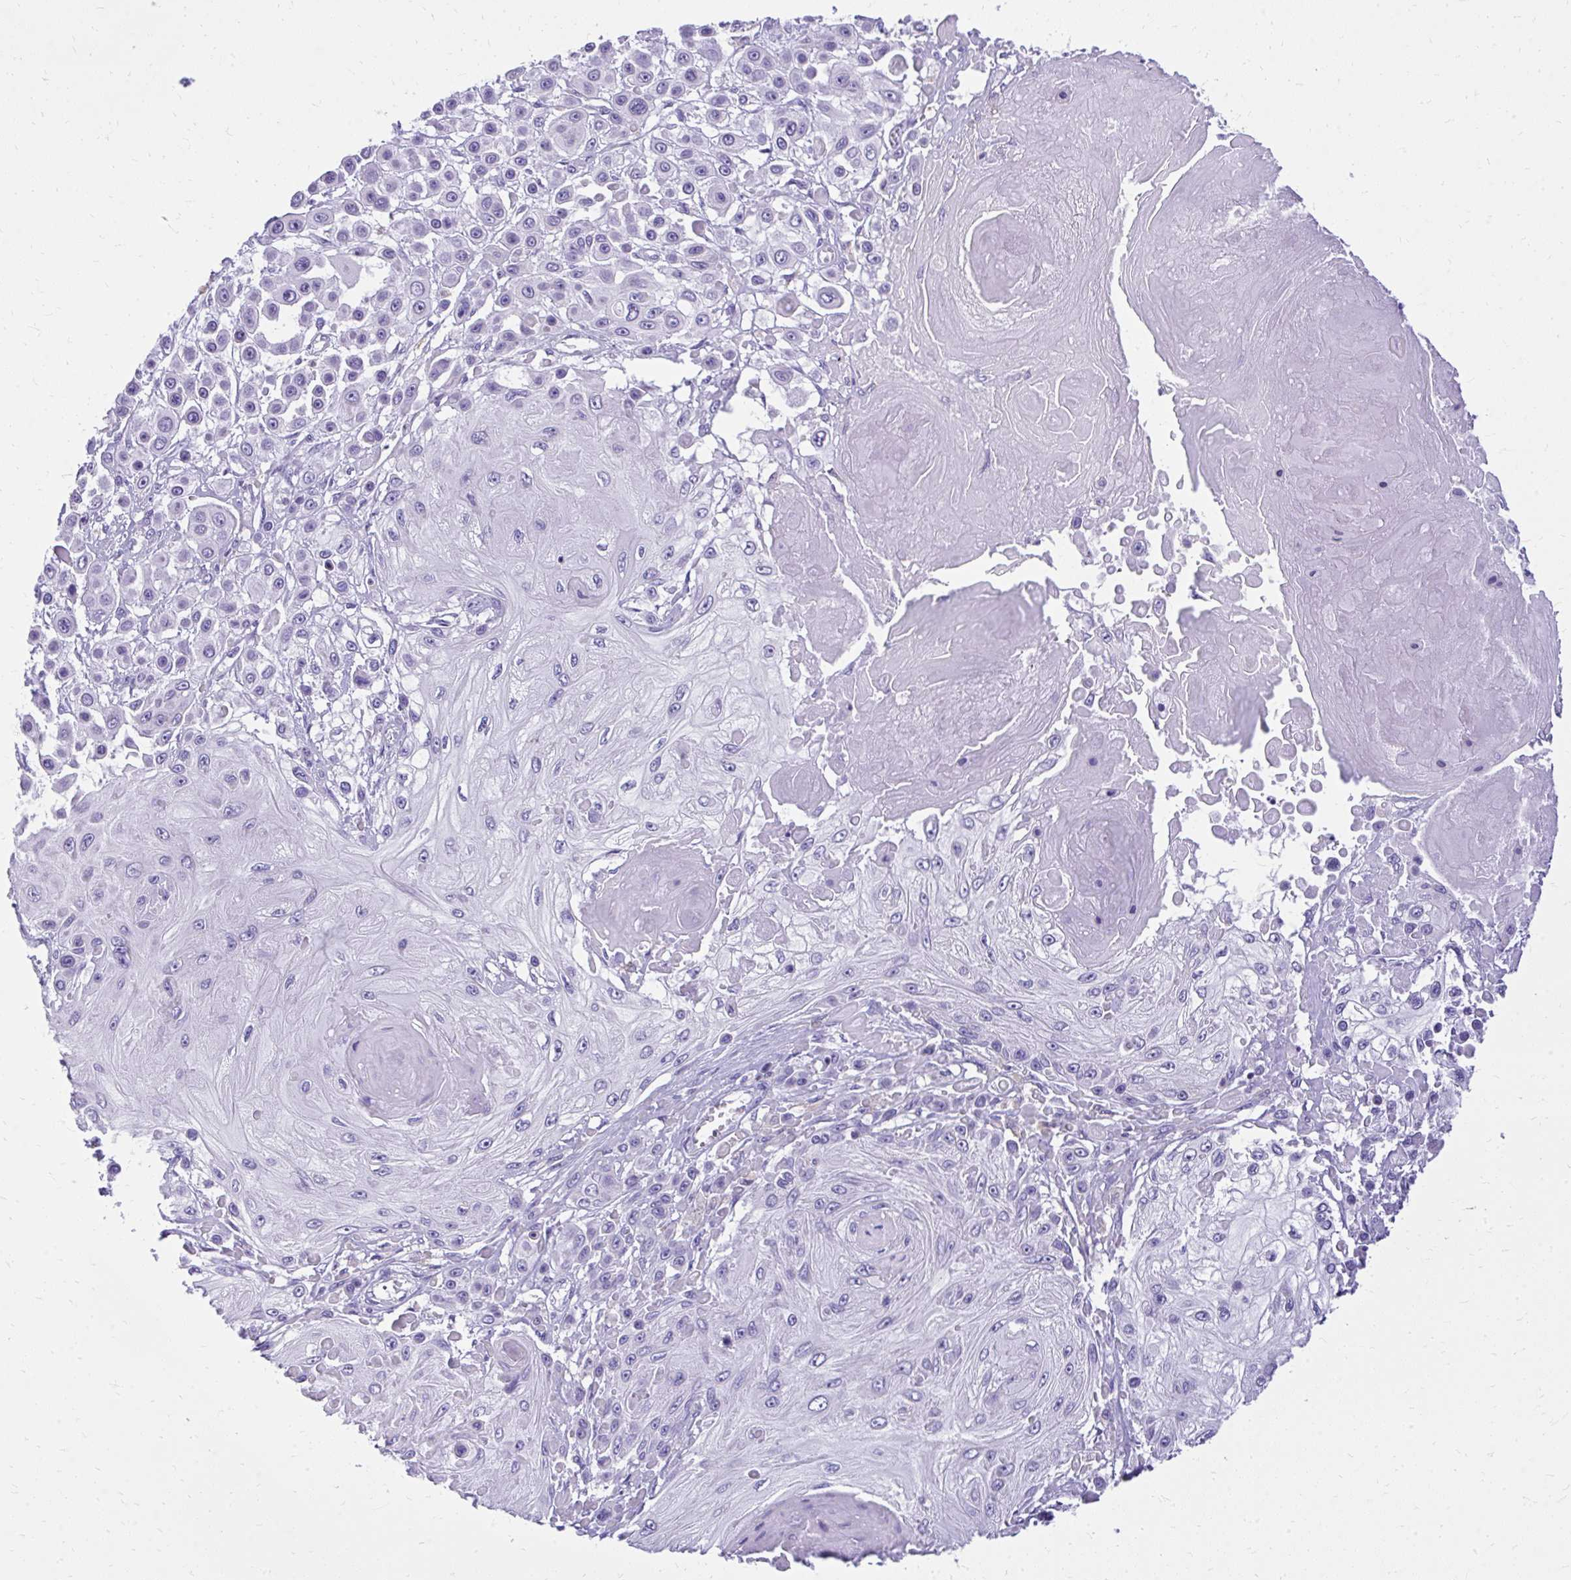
{"staining": {"intensity": "negative", "quantity": "none", "location": "none"}, "tissue": "skin cancer", "cell_type": "Tumor cells", "image_type": "cancer", "snomed": [{"axis": "morphology", "description": "Squamous cell carcinoma, NOS"}, {"axis": "topography", "description": "Skin"}], "caption": "This is an immunohistochemistry histopathology image of squamous cell carcinoma (skin). There is no positivity in tumor cells.", "gene": "GPRIN3", "patient": {"sex": "male", "age": 67}}